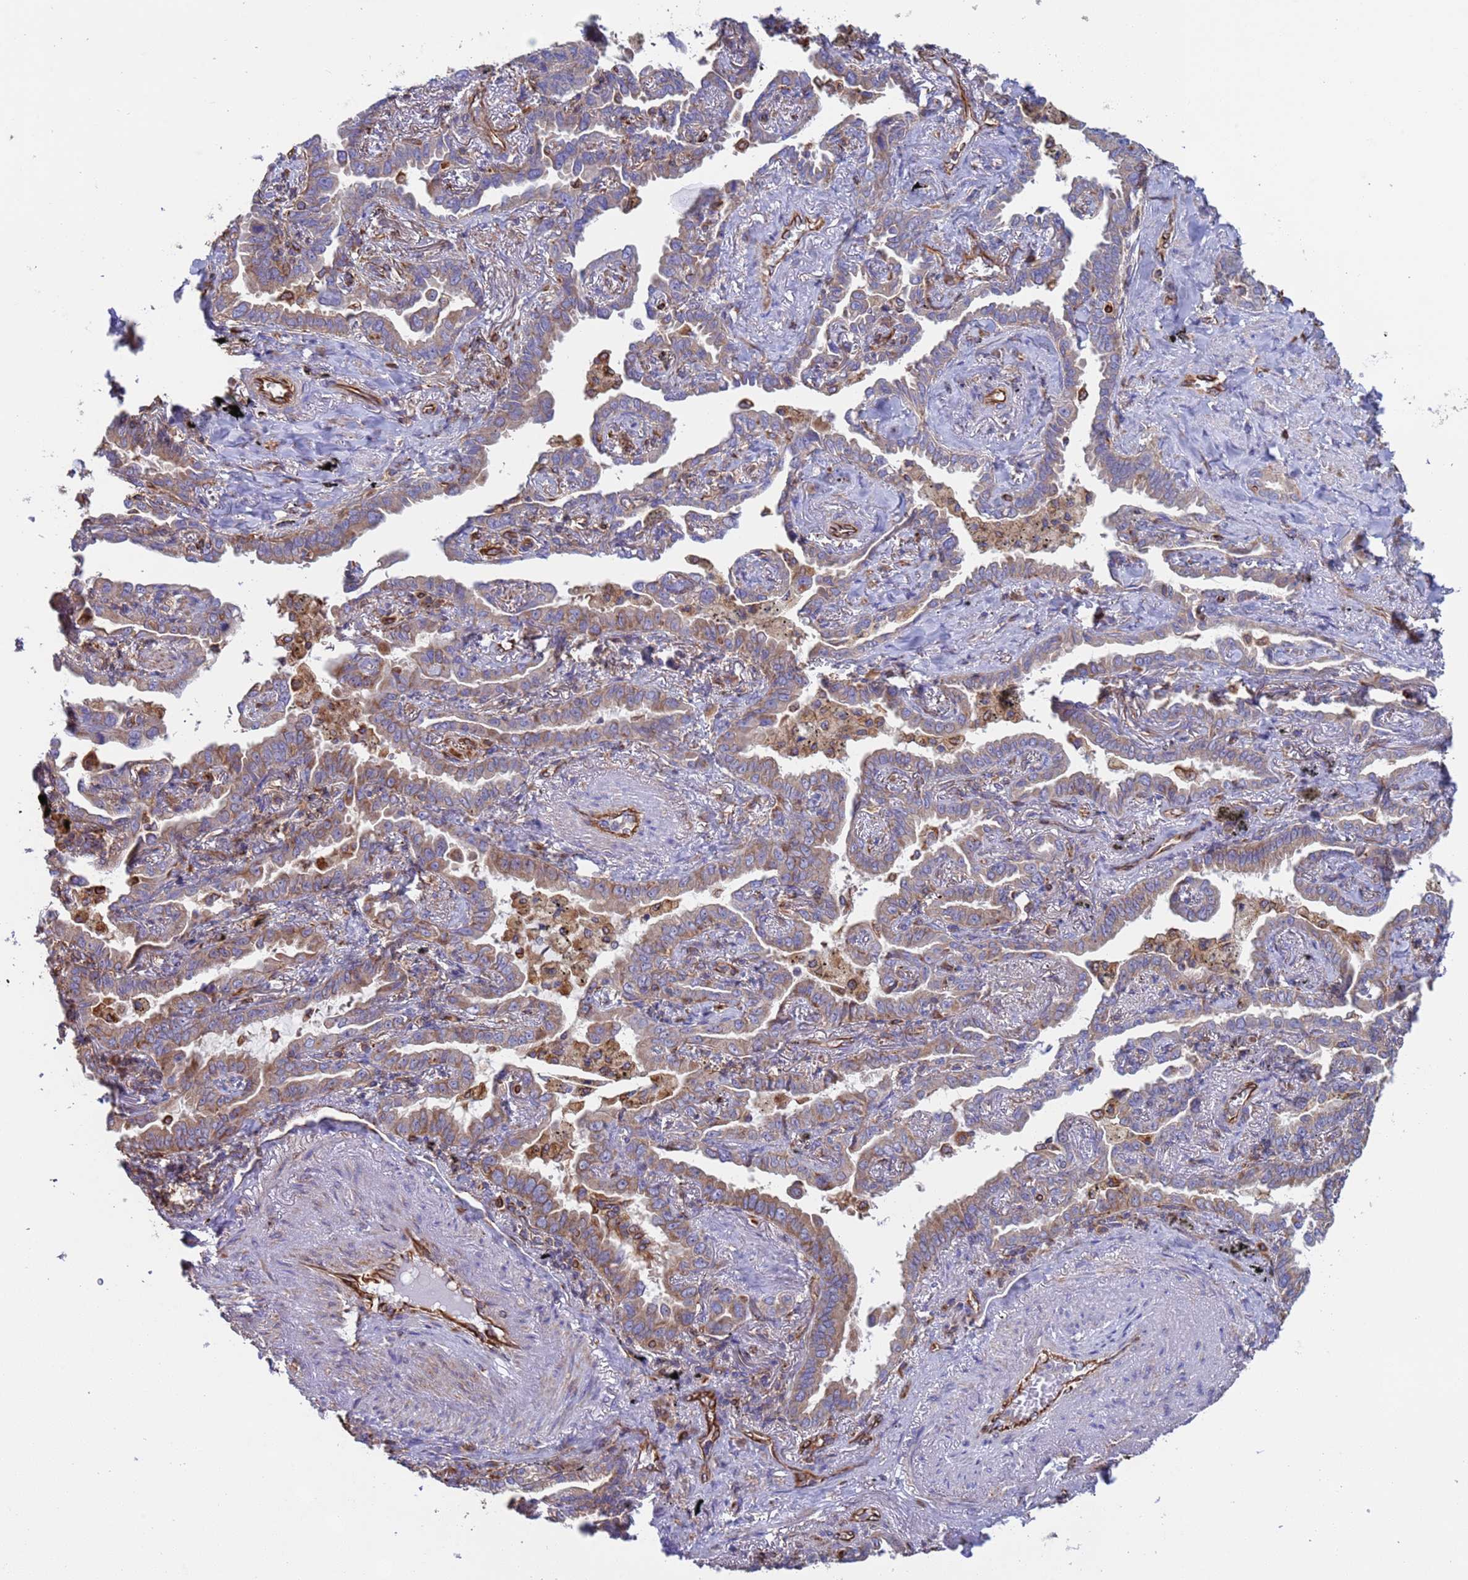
{"staining": {"intensity": "weak", "quantity": "25%-75%", "location": "cytoplasmic/membranous"}, "tissue": "lung cancer", "cell_type": "Tumor cells", "image_type": "cancer", "snomed": [{"axis": "morphology", "description": "Adenocarcinoma, NOS"}, {"axis": "topography", "description": "Lung"}], "caption": "High-magnification brightfield microscopy of lung cancer (adenocarcinoma) stained with DAB (brown) and counterstained with hematoxylin (blue). tumor cells exhibit weak cytoplasmic/membranous staining is appreciated in approximately25%-75% of cells. Immunohistochemistry stains the protein of interest in brown and the nuclei are stained blue.", "gene": "NUDT12", "patient": {"sex": "male", "age": 67}}